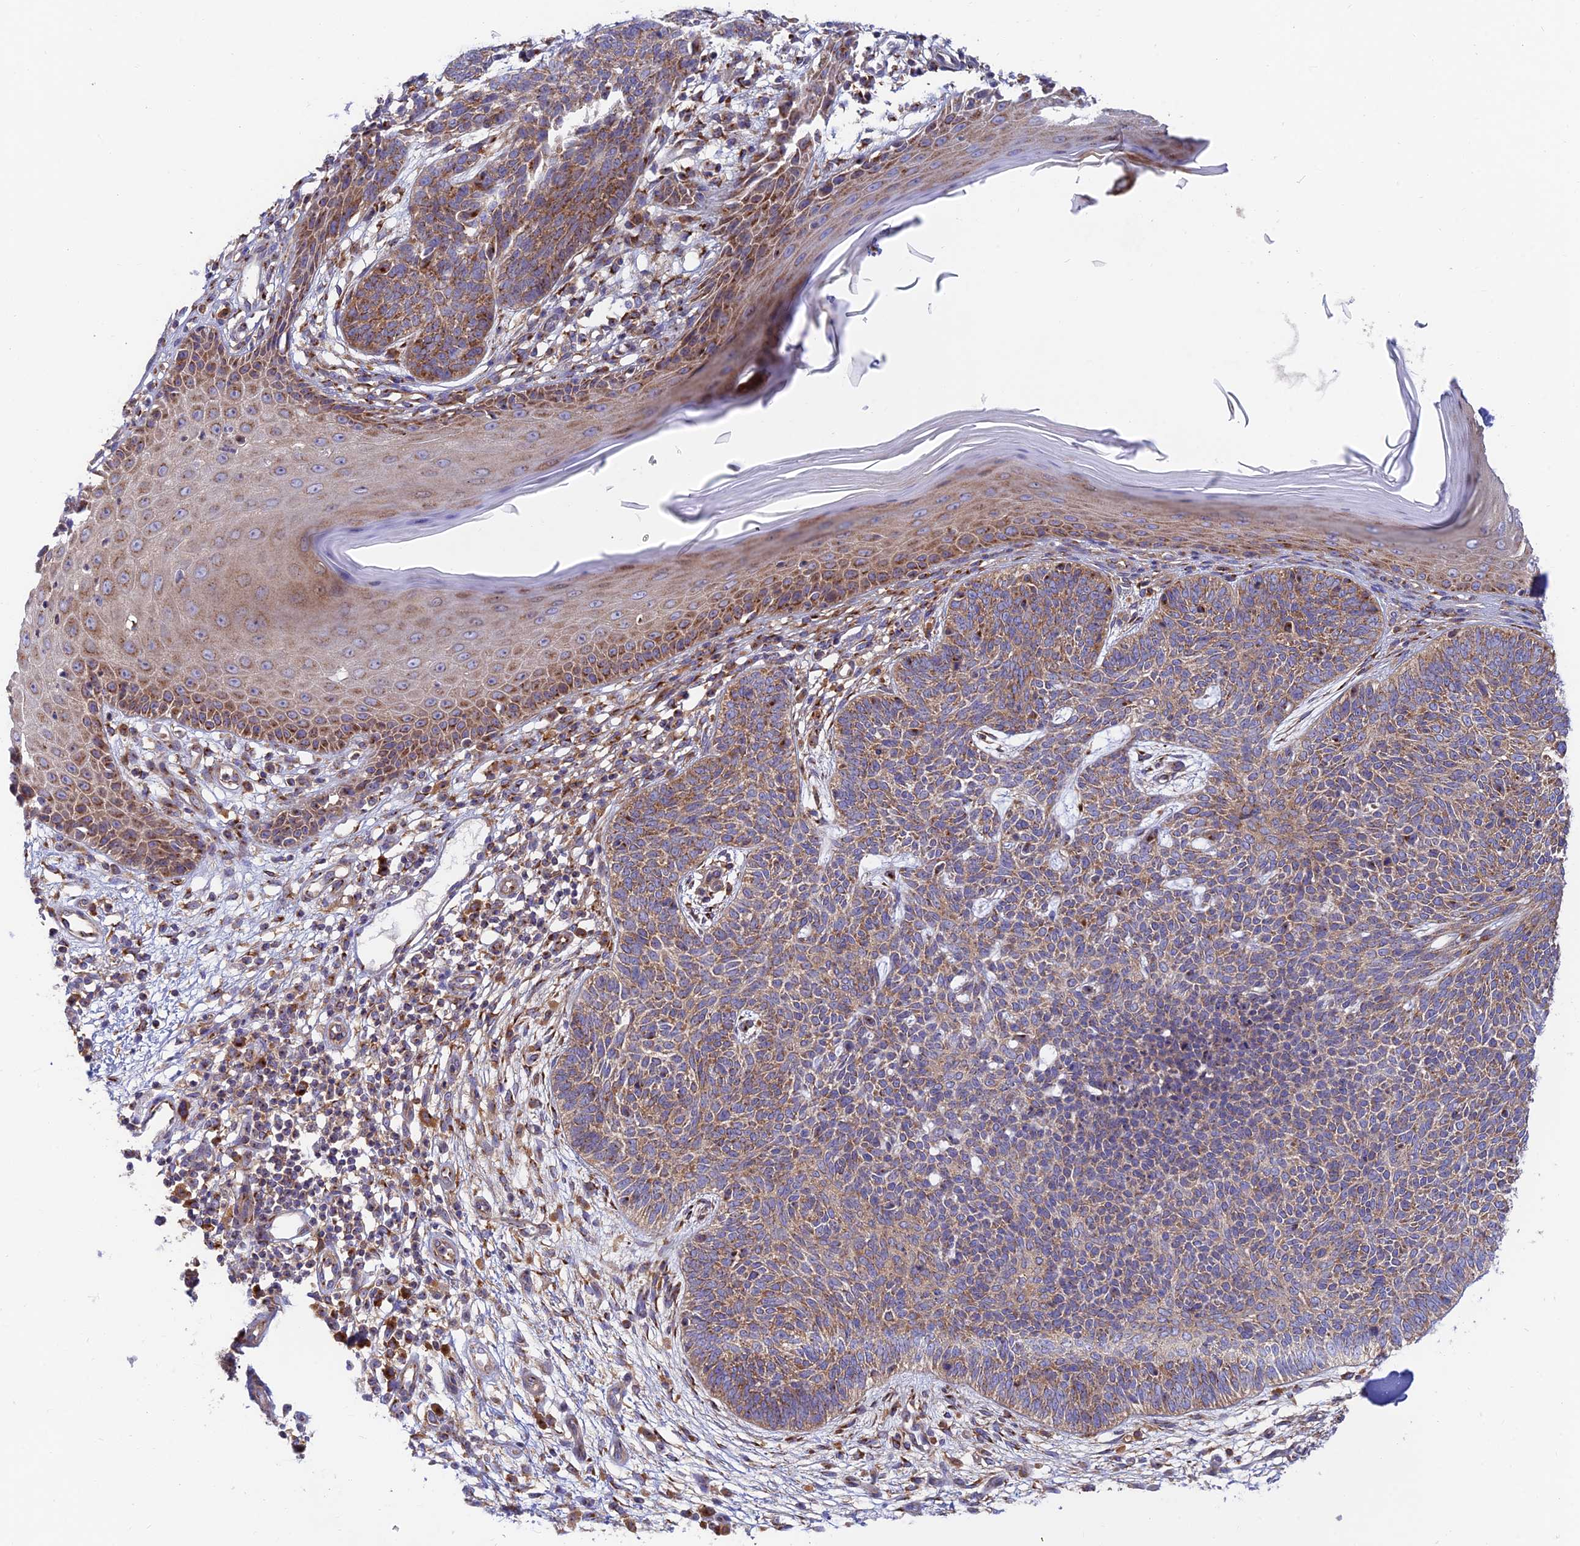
{"staining": {"intensity": "moderate", "quantity": ">75%", "location": "cytoplasmic/membranous"}, "tissue": "skin cancer", "cell_type": "Tumor cells", "image_type": "cancer", "snomed": [{"axis": "morphology", "description": "Basal cell carcinoma"}, {"axis": "topography", "description": "Skin"}], "caption": "The micrograph reveals a brown stain indicating the presence of a protein in the cytoplasmic/membranous of tumor cells in skin cancer.", "gene": "GOLGA3", "patient": {"sex": "female", "age": 66}}